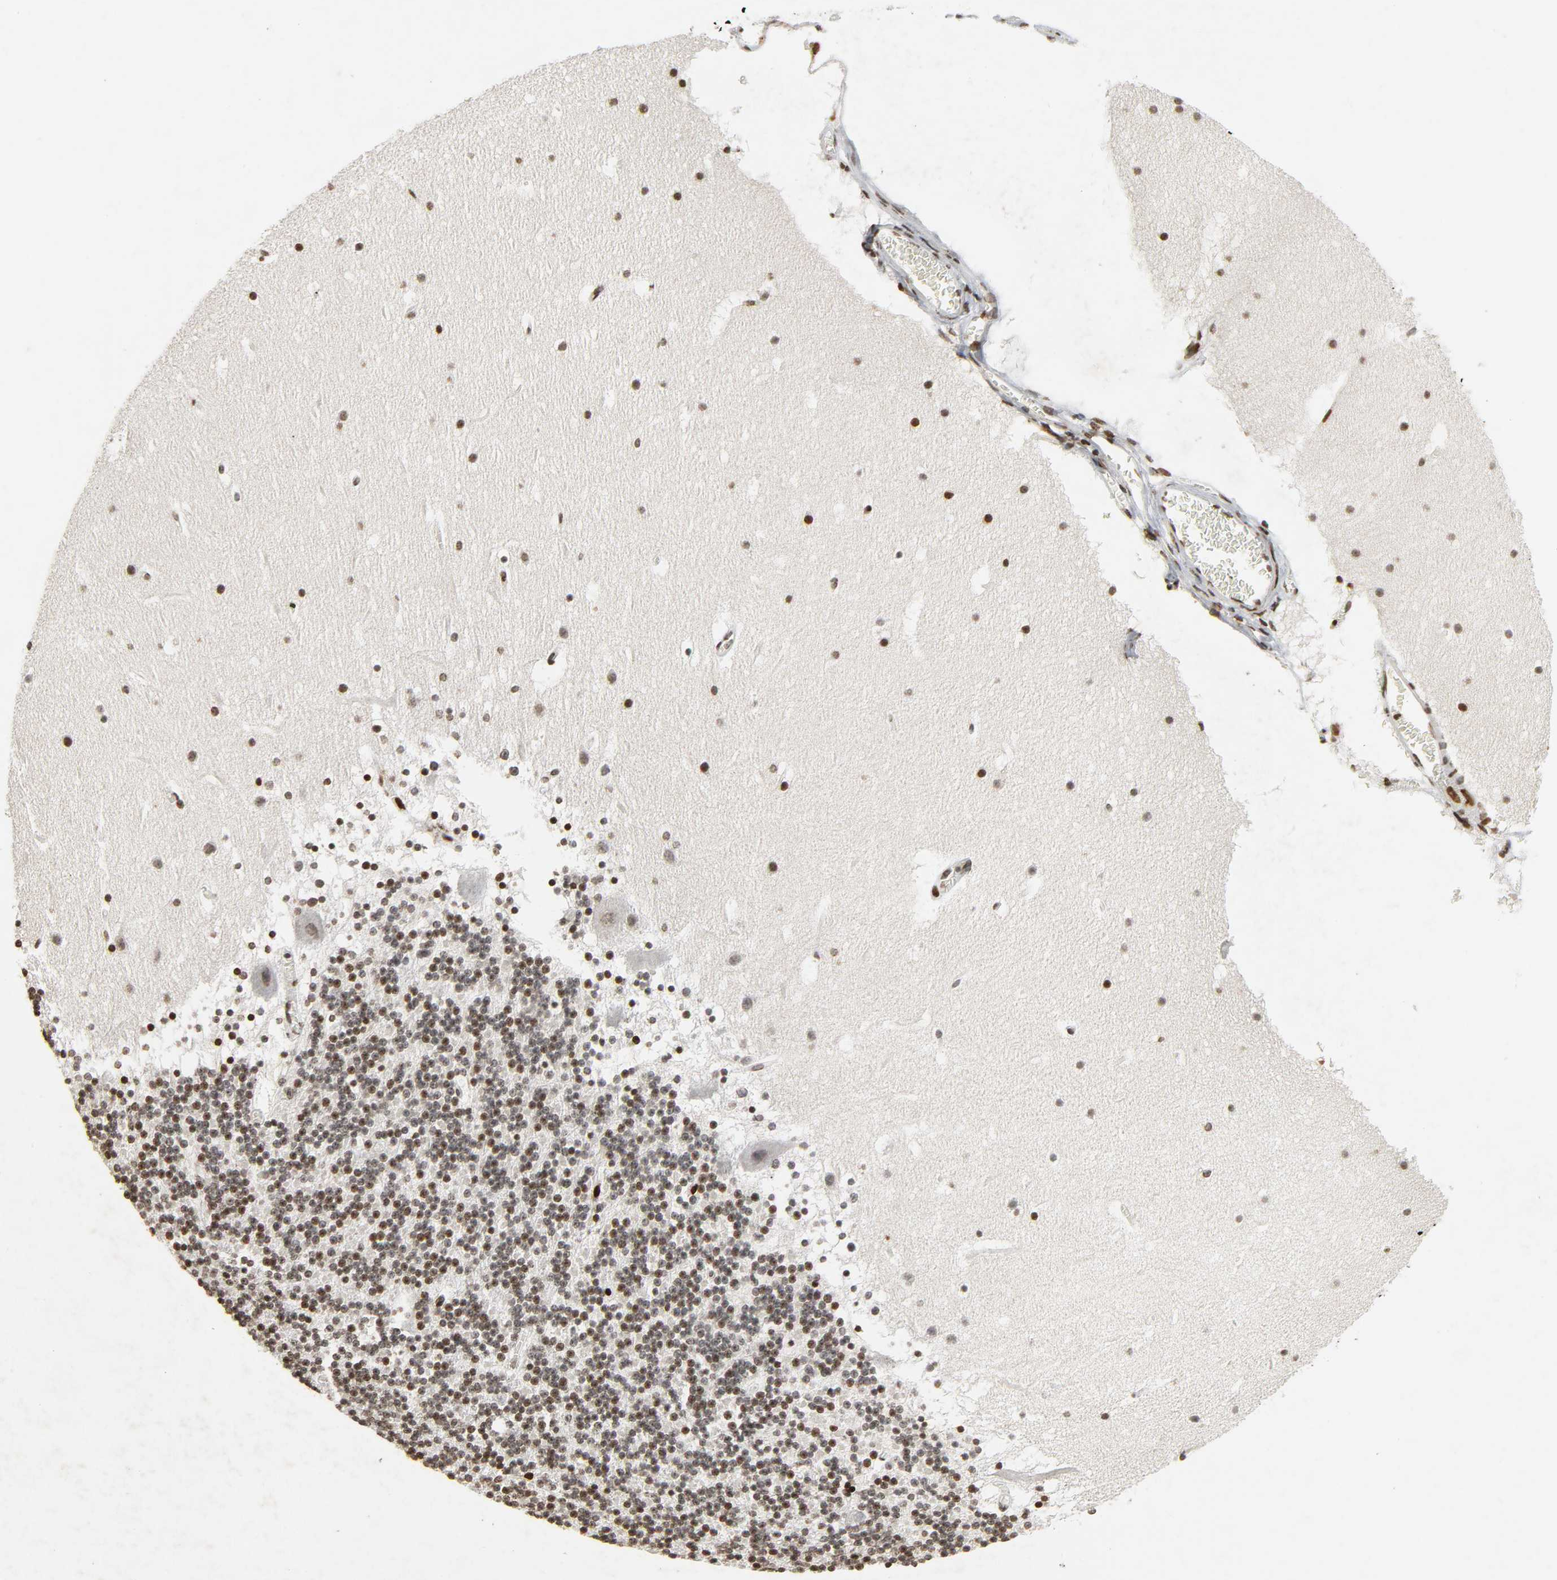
{"staining": {"intensity": "strong", "quantity": ">75%", "location": "nuclear"}, "tissue": "cerebellum", "cell_type": "Cells in granular layer", "image_type": "normal", "snomed": [{"axis": "morphology", "description": "Normal tissue, NOS"}, {"axis": "topography", "description": "Cerebellum"}], "caption": "Immunohistochemistry (IHC) micrograph of unremarkable cerebellum: human cerebellum stained using immunohistochemistry exhibits high levels of strong protein expression localized specifically in the nuclear of cells in granular layer, appearing as a nuclear brown color.", "gene": "RXRA", "patient": {"sex": "male", "age": 45}}